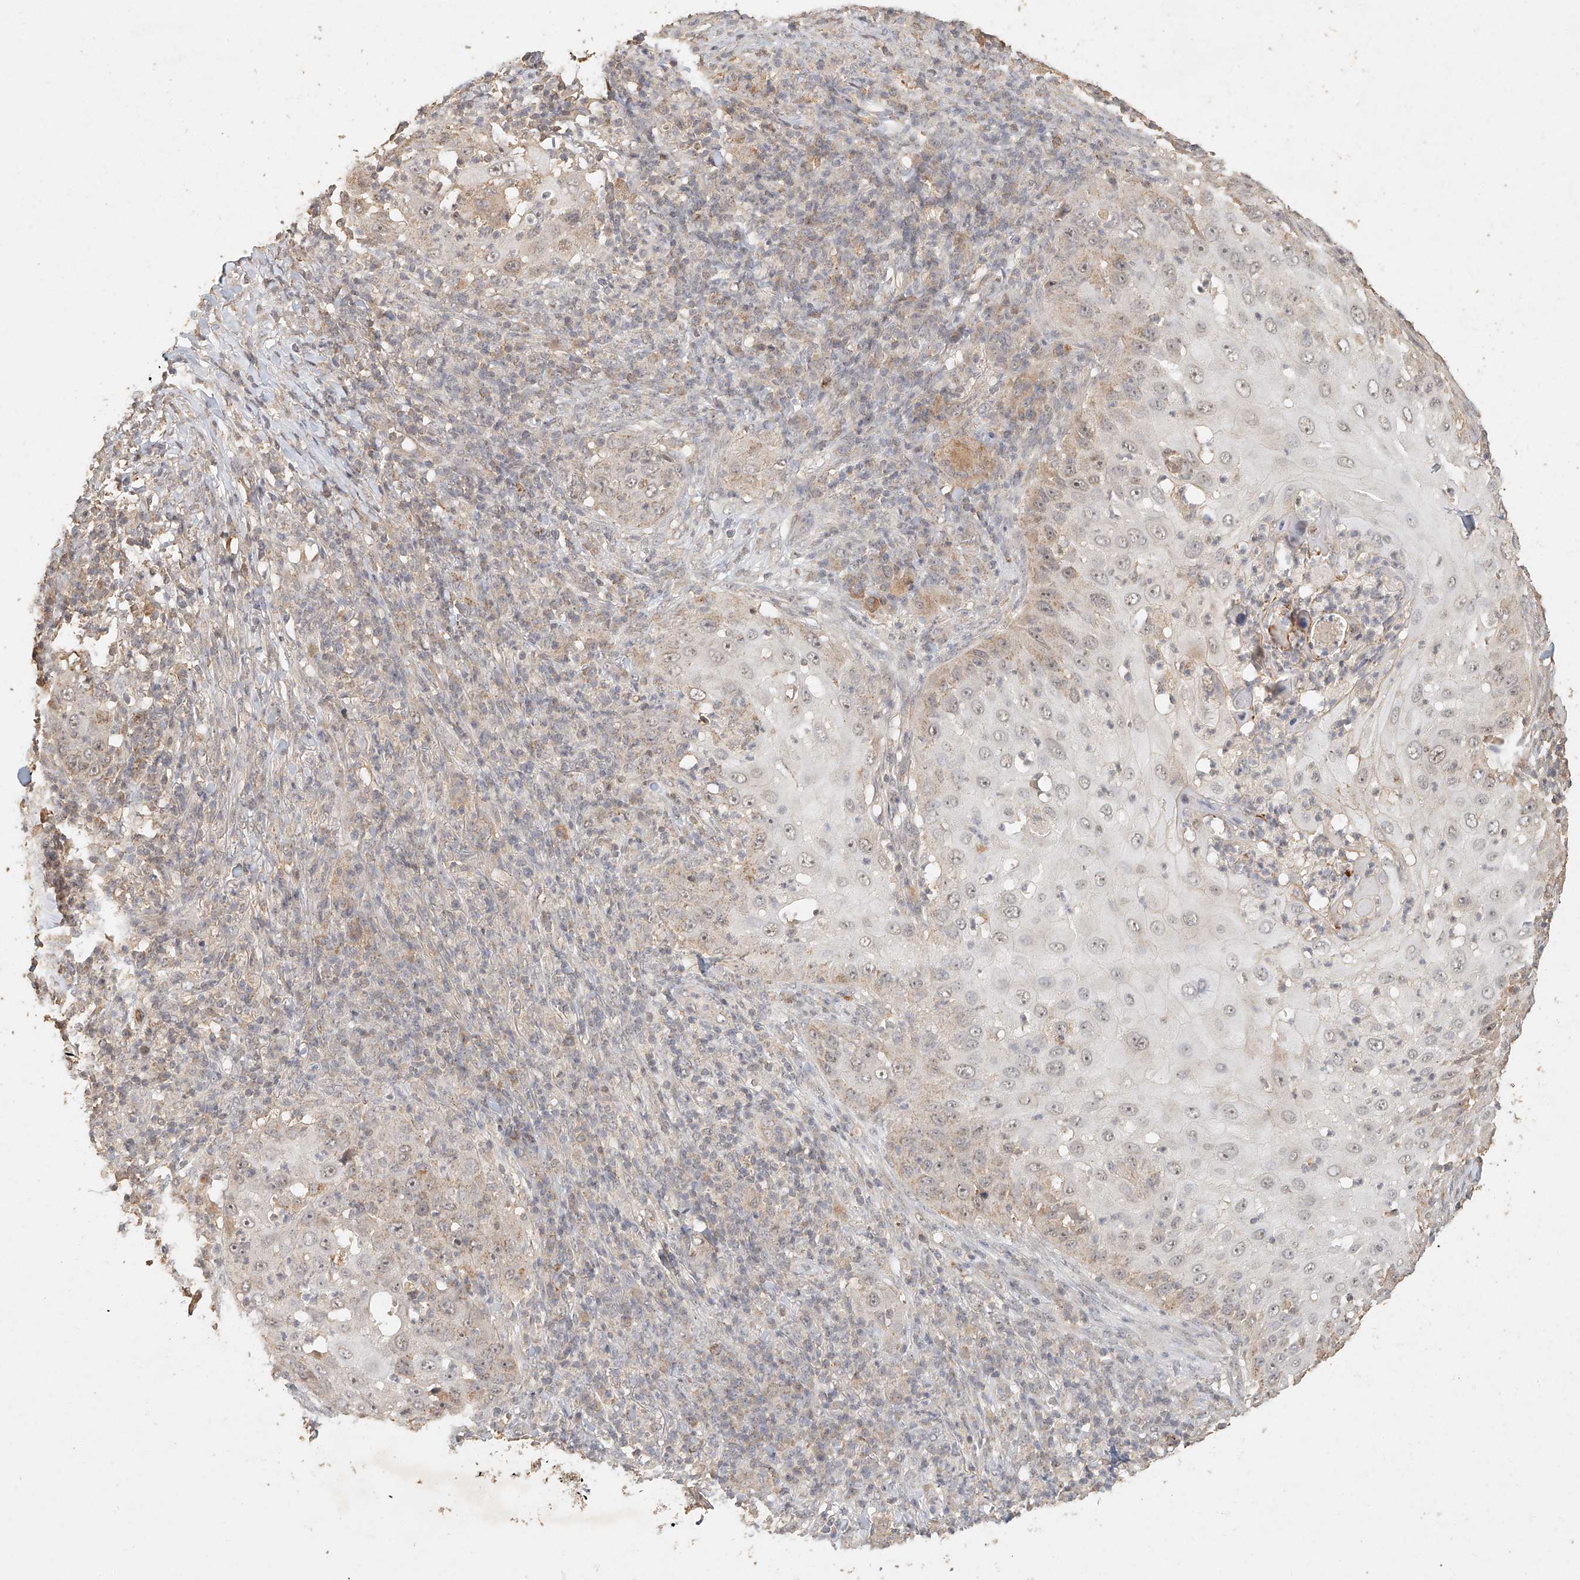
{"staining": {"intensity": "weak", "quantity": "<25%", "location": "cytoplasmic/membranous"}, "tissue": "skin cancer", "cell_type": "Tumor cells", "image_type": "cancer", "snomed": [{"axis": "morphology", "description": "Squamous cell carcinoma, NOS"}, {"axis": "topography", "description": "Skin"}], "caption": "Immunohistochemistry (IHC) of human skin cancer (squamous cell carcinoma) demonstrates no positivity in tumor cells.", "gene": "CXorf58", "patient": {"sex": "female", "age": 44}}